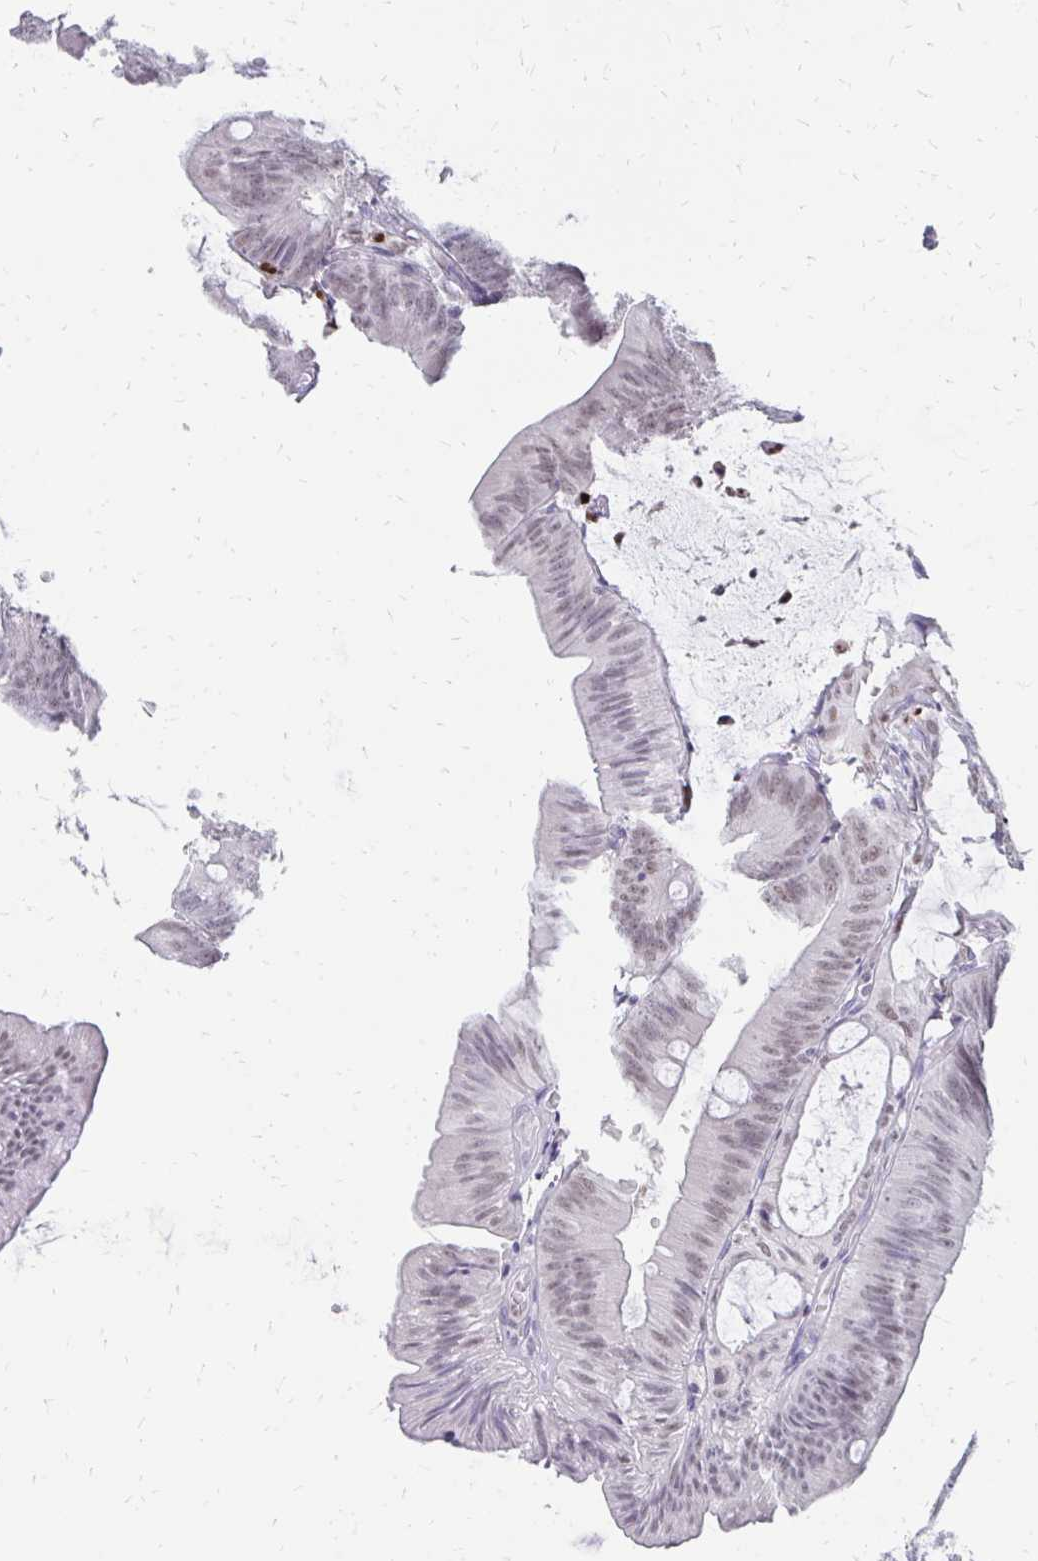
{"staining": {"intensity": "weak", "quantity": ">75%", "location": "nuclear"}, "tissue": "colorectal cancer", "cell_type": "Tumor cells", "image_type": "cancer", "snomed": [{"axis": "morphology", "description": "Adenocarcinoma, NOS"}, {"axis": "topography", "description": "Colon"}], "caption": "The immunohistochemical stain highlights weak nuclear staining in tumor cells of colorectal cancer tissue.", "gene": "PLK3", "patient": {"sex": "male", "age": 84}}